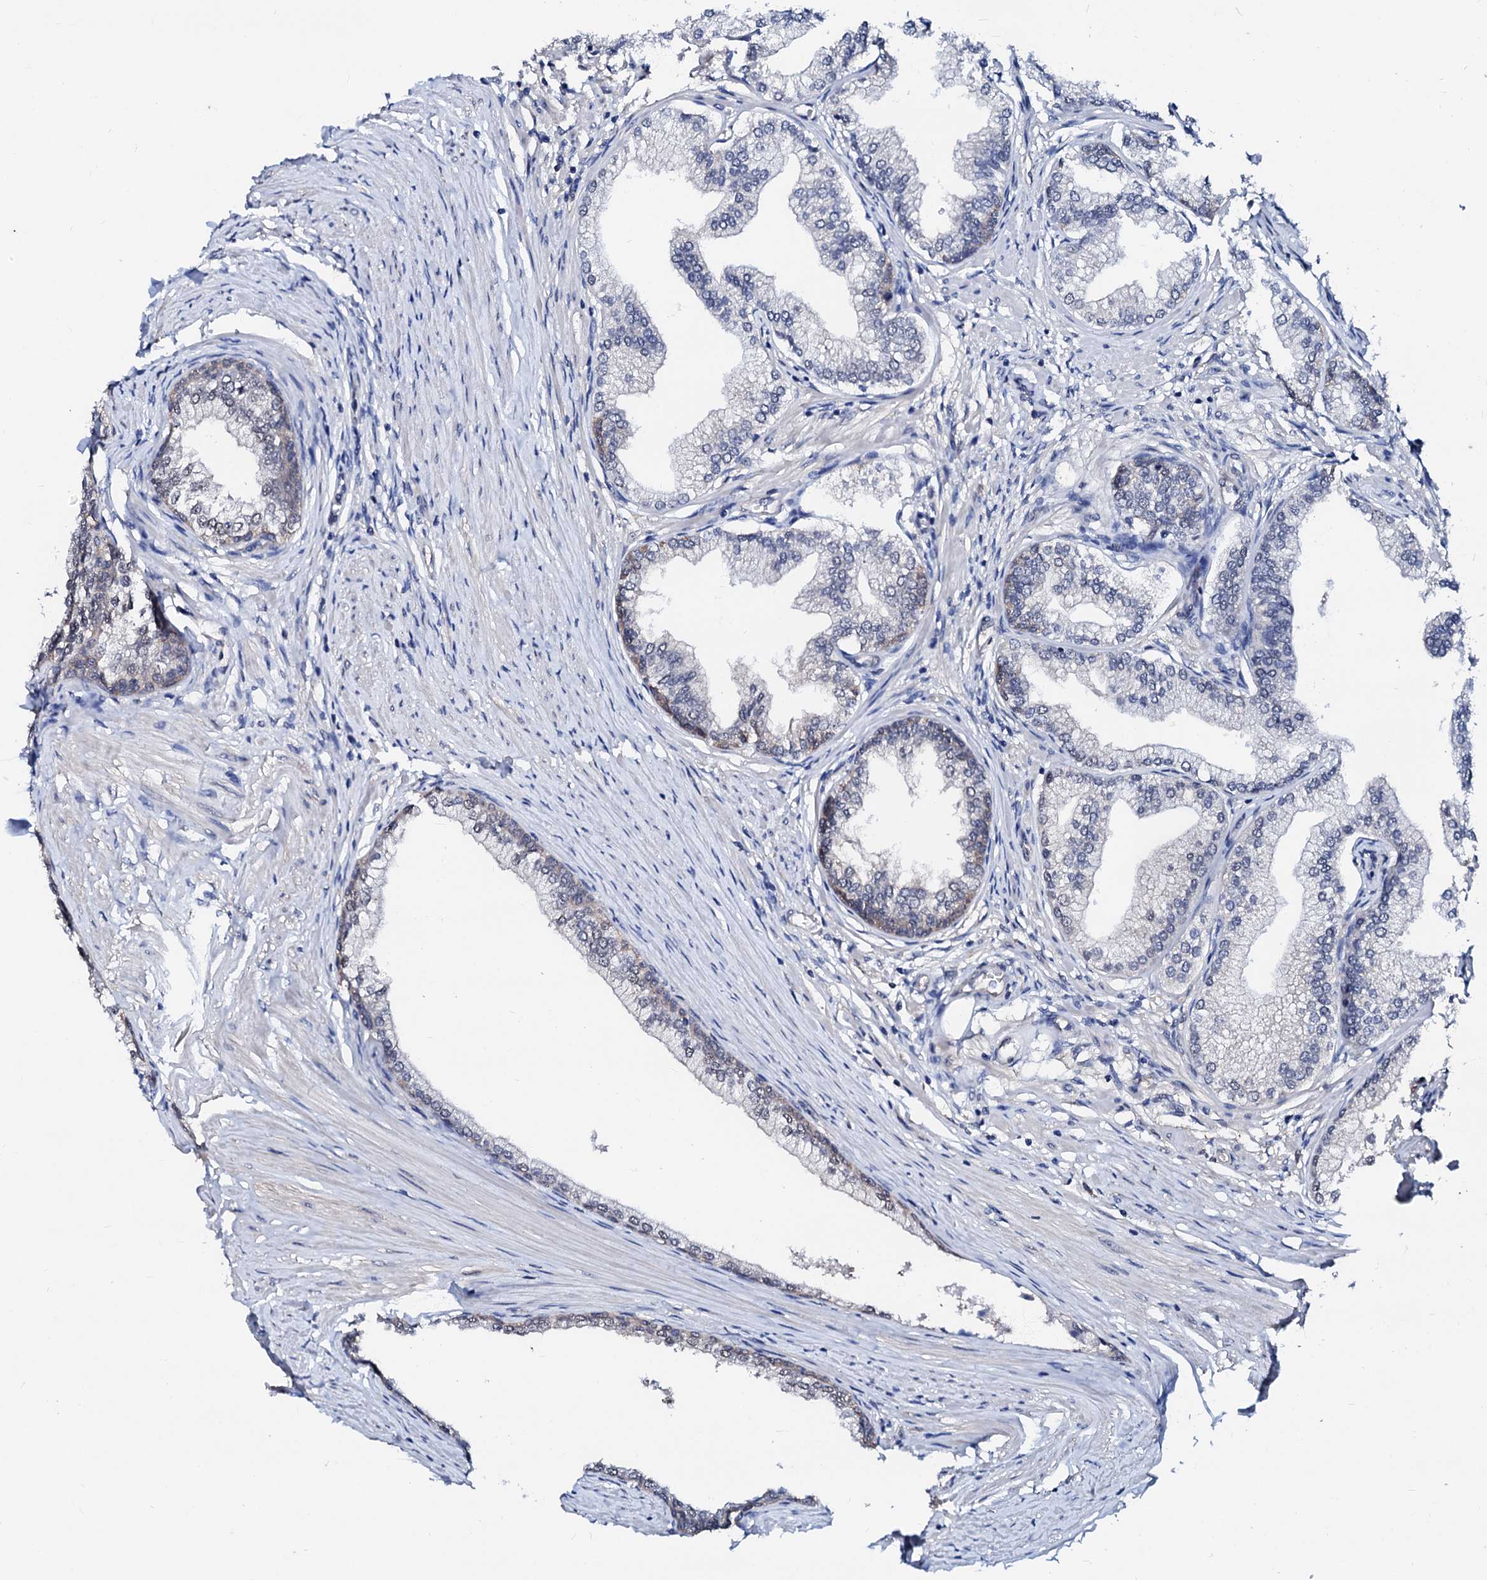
{"staining": {"intensity": "weak", "quantity": "<25%", "location": "nuclear"}, "tissue": "prostate", "cell_type": "Glandular cells", "image_type": "normal", "snomed": [{"axis": "morphology", "description": "Normal tissue, NOS"}, {"axis": "morphology", "description": "Urothelial carcinoma, Low grade"}, {"axis": "topography", "description": "Urinary bladder"}, {"axis": "topography", "description": "Prostate"}], "caption": "Immunohistochemical staining of normal prostate reveals no significant staining in glandular cells.", "gene": "CSN2", "patient": {"sex": "male", "age": 60}}